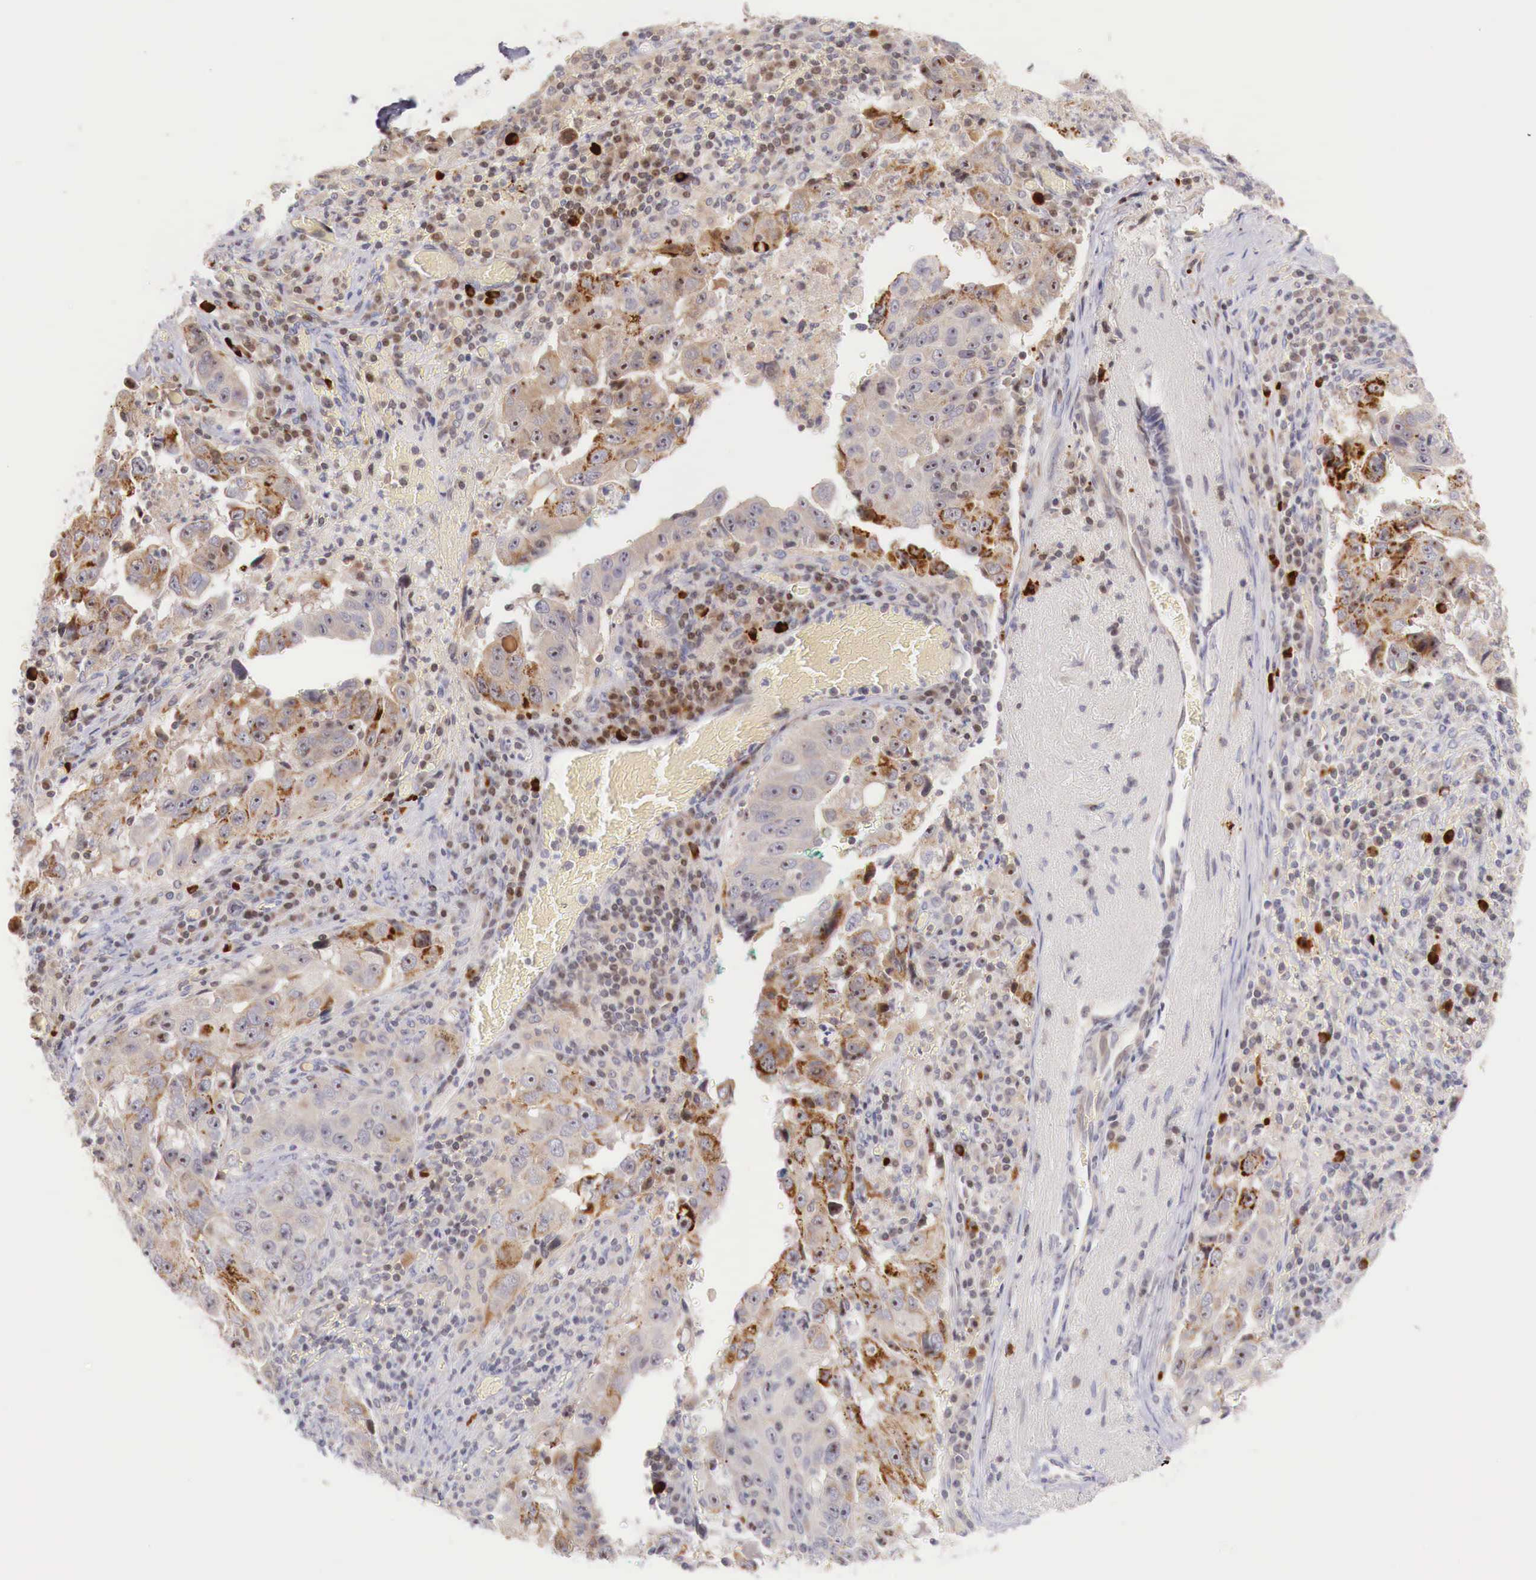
{"staining": {"intensity": "strong", "quantity": "25%-75%", "location": "cytoplasmic/membranous"}, "tissue": "lung cancer", "cell_type": "Tumor cells", "image_type": "cancer", "snomed": [{"axis": "morphology", "description": "Squamous cell carcinoma, NOS"}, {"axis": "topography", "description": "Lung"}], "caption": "This is a photomicrograph of IHC staining of lung cancer (squamous cell carcinoma), which shows strong positivity in the cytoplasmic/membranous of tumor cells.", "gene": "CLCN5", "patient": {"sex": "male", "age": 64}}